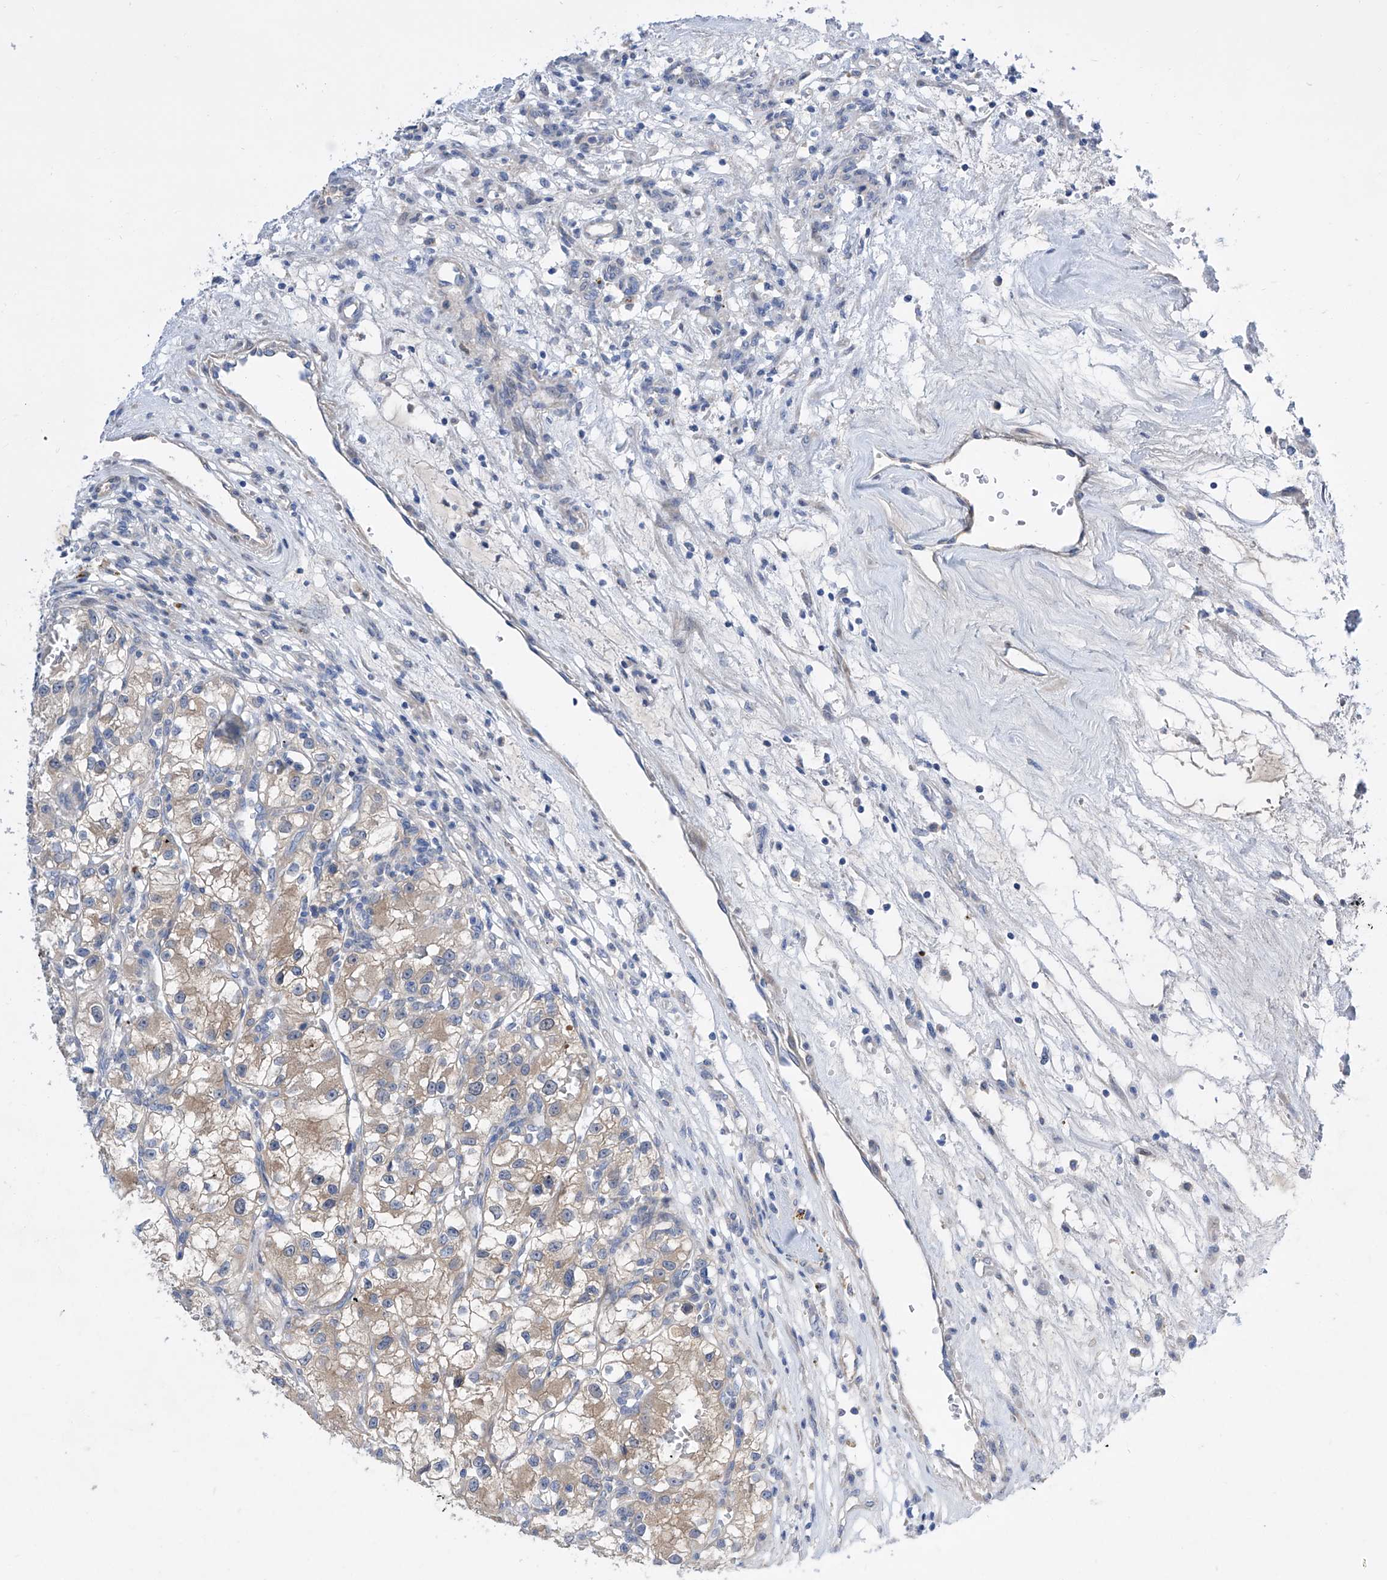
{"staining": {"intensity": "weak", "quantity": ">75%", "location": "cytoplasmic/membranous"}, "tissue": "renal cancer", "cell_type": "Tumor cells", "image_type": "cancer", "snomed": [{"axis": "morphology", "description": "Adenocarcinoma, NOS"}, {"axis": "topography", "description": "Kidney"}], "caption": "Immunohistochemistry of renal cancer reveals low levels of weak cytoplasmic/membranous expression in about >75% of tumor cells.", "gene": "SRBD1", "patient": {"sex": "female", "age": 57}}